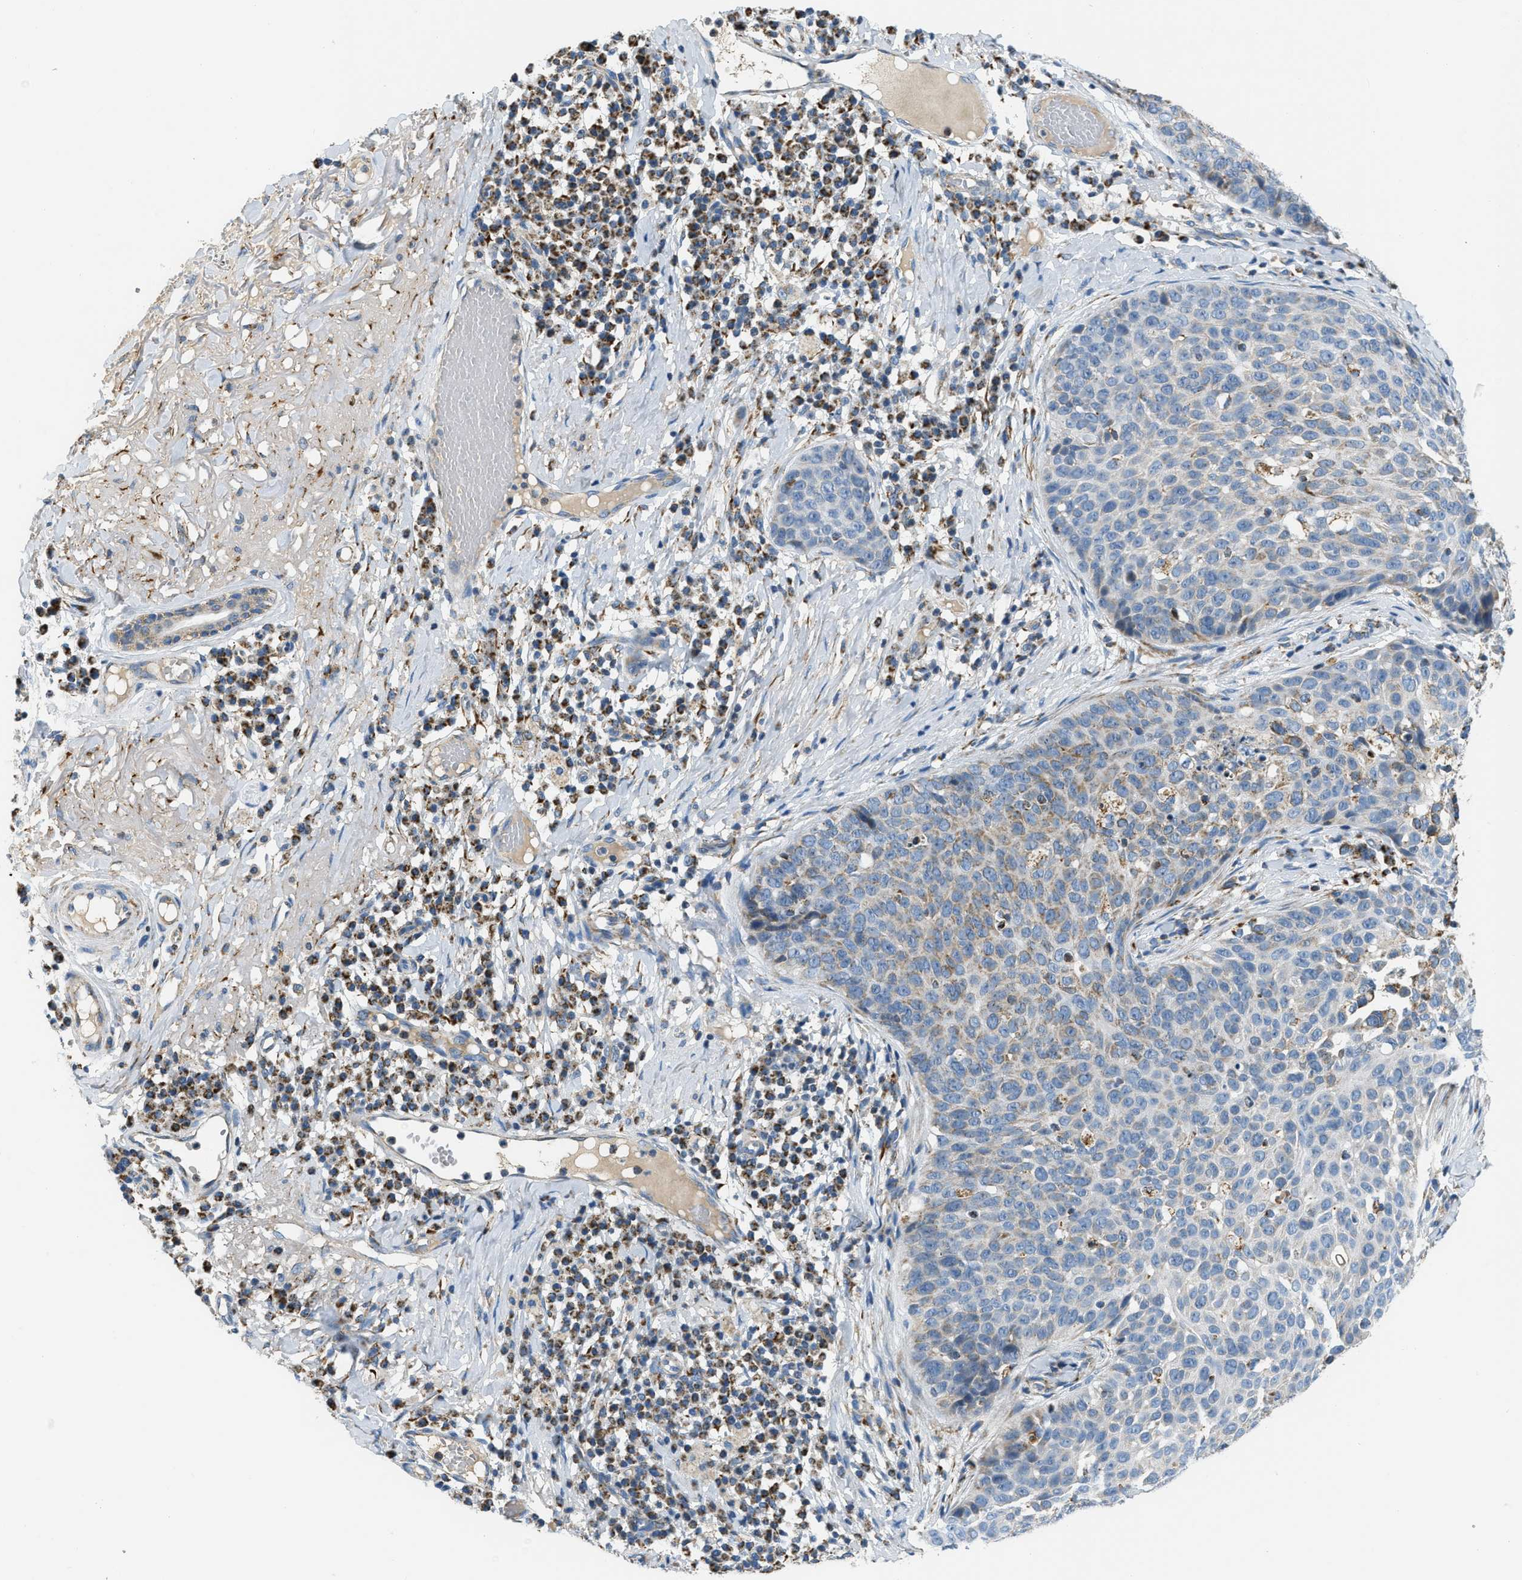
{"staining": {"intensity": "moderate", "quantity": "<25%", "location": "cytoplasmic/membranous"}, "tissue": "skin cancer", "cell_type": "Tumor cells", "image_type": "cancer", "snomed": [{"axis": "morphology", "description": "Squamous cell carcinoma in situ, NOS"}, {"axis": "morphology", "description": "Squamous cell carcinoma, NOS"}, {"axis": "topography", "description": "Skin"}], "caption": "This histopathology image shows IHC staining of skin cancer (squamous cell carcinoma), with low moderate cytoplasmic/membranous staining in about <25% of tumor cells.", "gene": "ACADVL", "patient": {"sex": "male", "age": 93}}